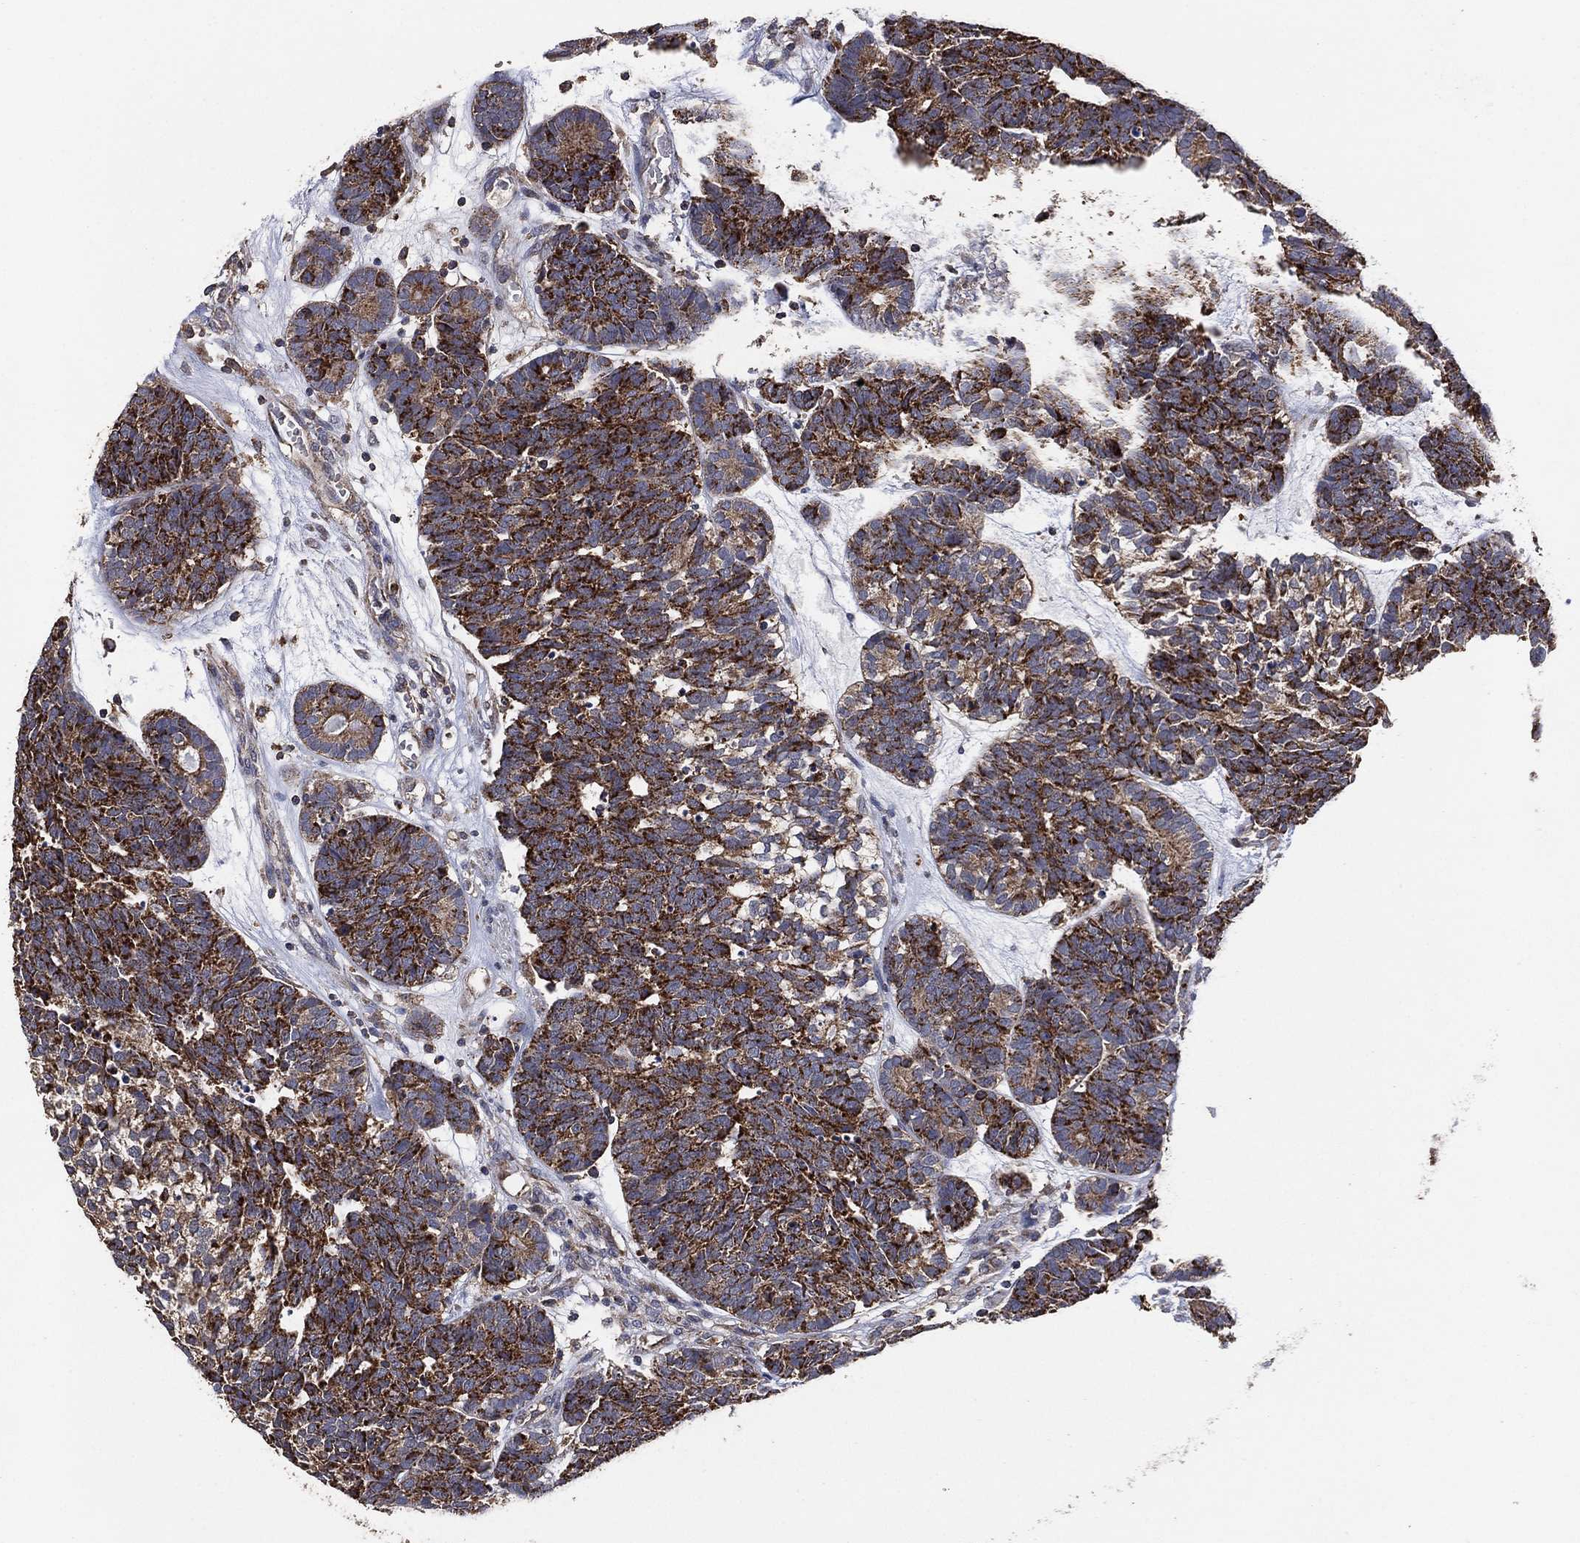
{"staining": {"intensity": "strong", "quantity": "25%-75%", "location": "cytoplasmic/membranous"}, "tissue": "head and neck cancer", "cell_type": "Tumor cells", "image_type": "cancer", "snomed": [{"axis": "morphology", "description": "Adenocarcinoma, NOS"}, {"axis": "topography", "description": "Head-Neck"}], "caption": "Immunohistochemical staining of human head and neck cancer (adenocarcinoma) exhibits high levels of strong cytoplasmic/membranous protein staining in approximately 25%-75% of tumor cells.", "gene": "LIMD1", "patient": {"sex": "female", "age": 81}}